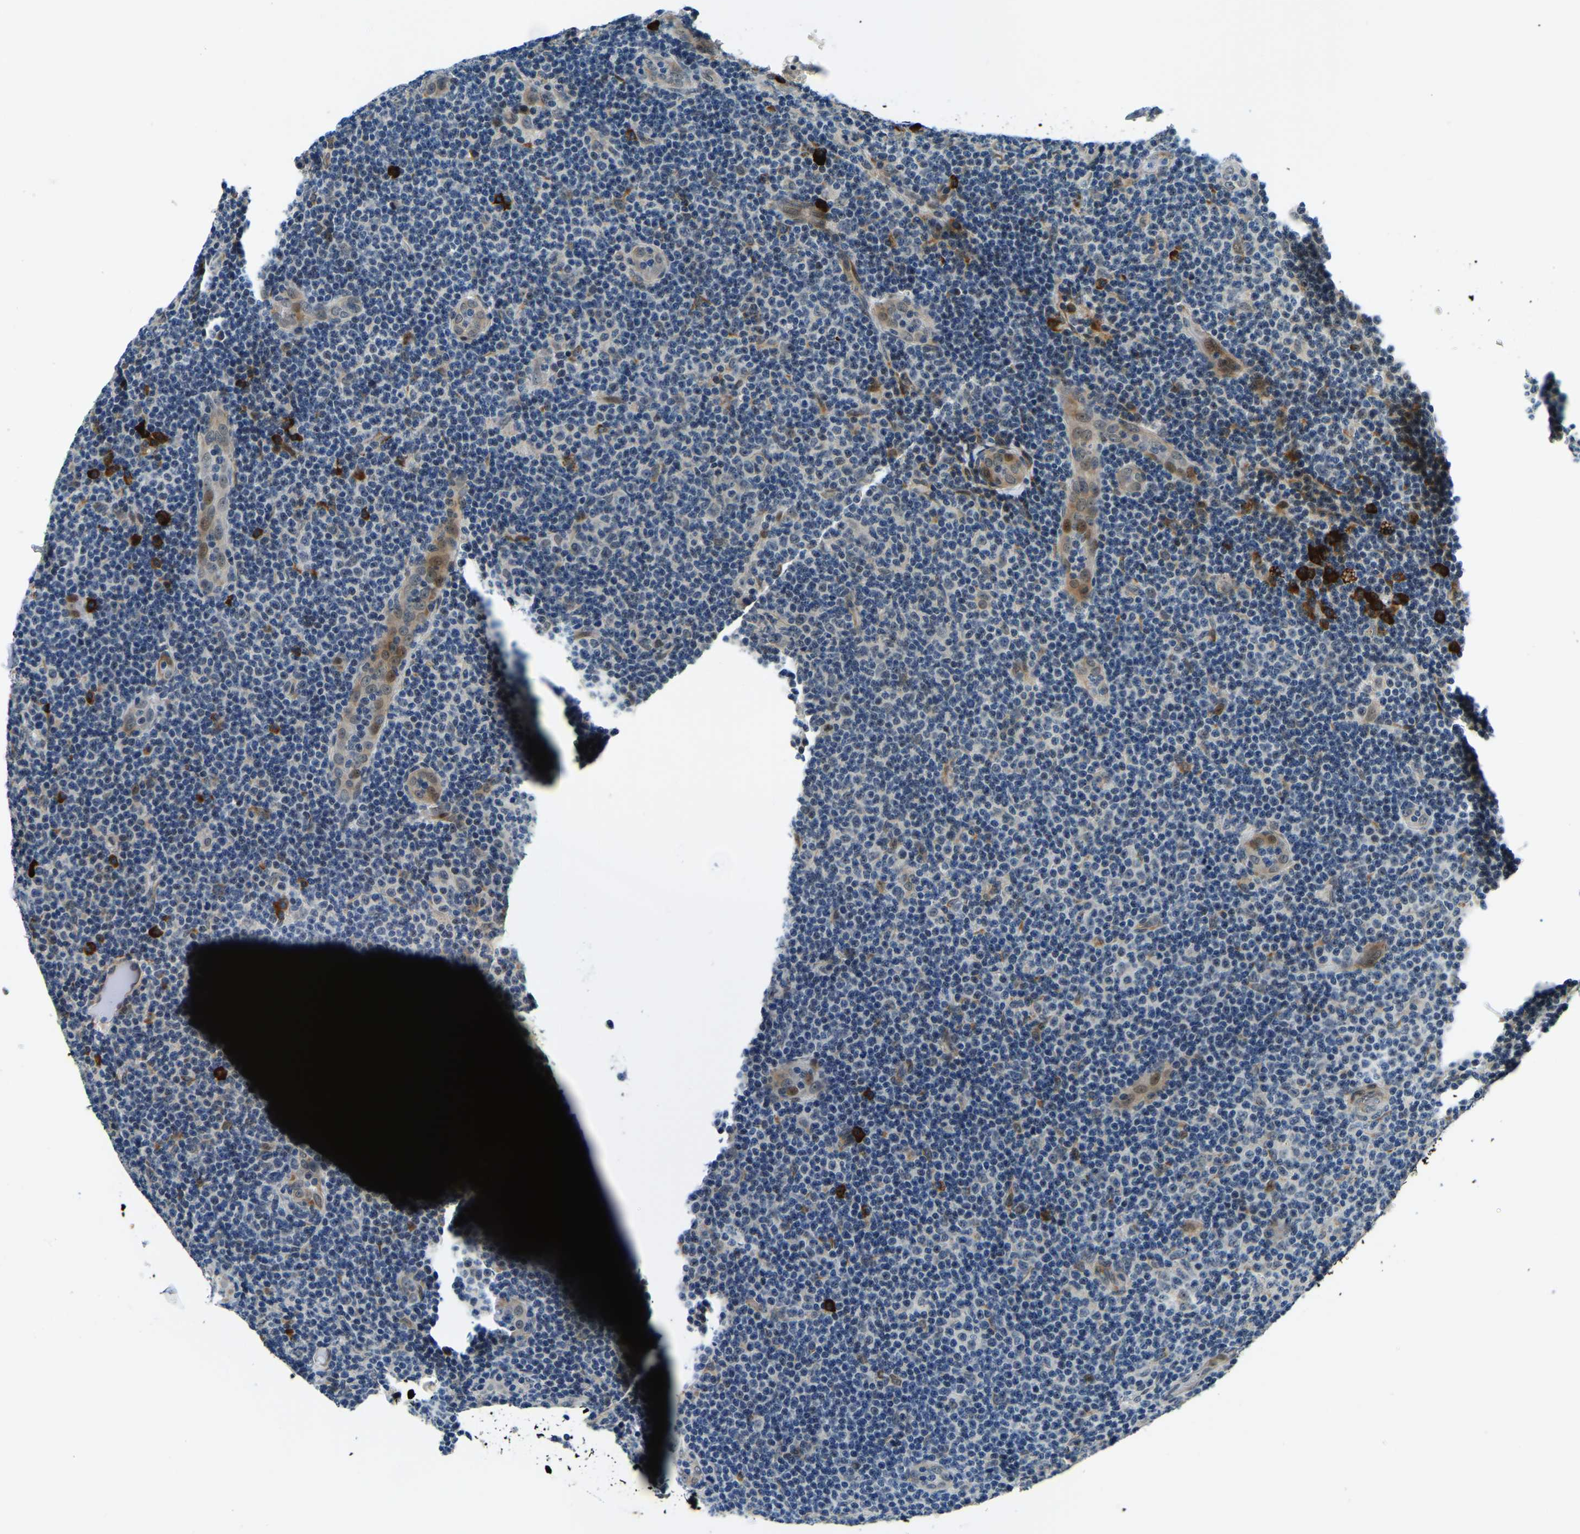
{"staining": {"intensity": "negative", "quantity": "none", "location": "none"}, "tissue": "lymphoma", "cell_type": "Tumor cells", "image_type": "cancer", "snomed": [{"axis": "morphology", "description": "Malignant lymphoma, non-Hodgkin's type, Low grade"}, {"axis": "topography", "description": "Lymph node"}], "caption": "Image shows no protein positivity in tumor cells of malignant lymphoma, non-Hodgkin's type (low-grade) tissue. (Brightfield microscopy of DAB (3,3'-diaminobenzidine) immunohistochemistry at high magnification).", "gene": "ING2", "patient": {"sex": "male", "age": 83}}